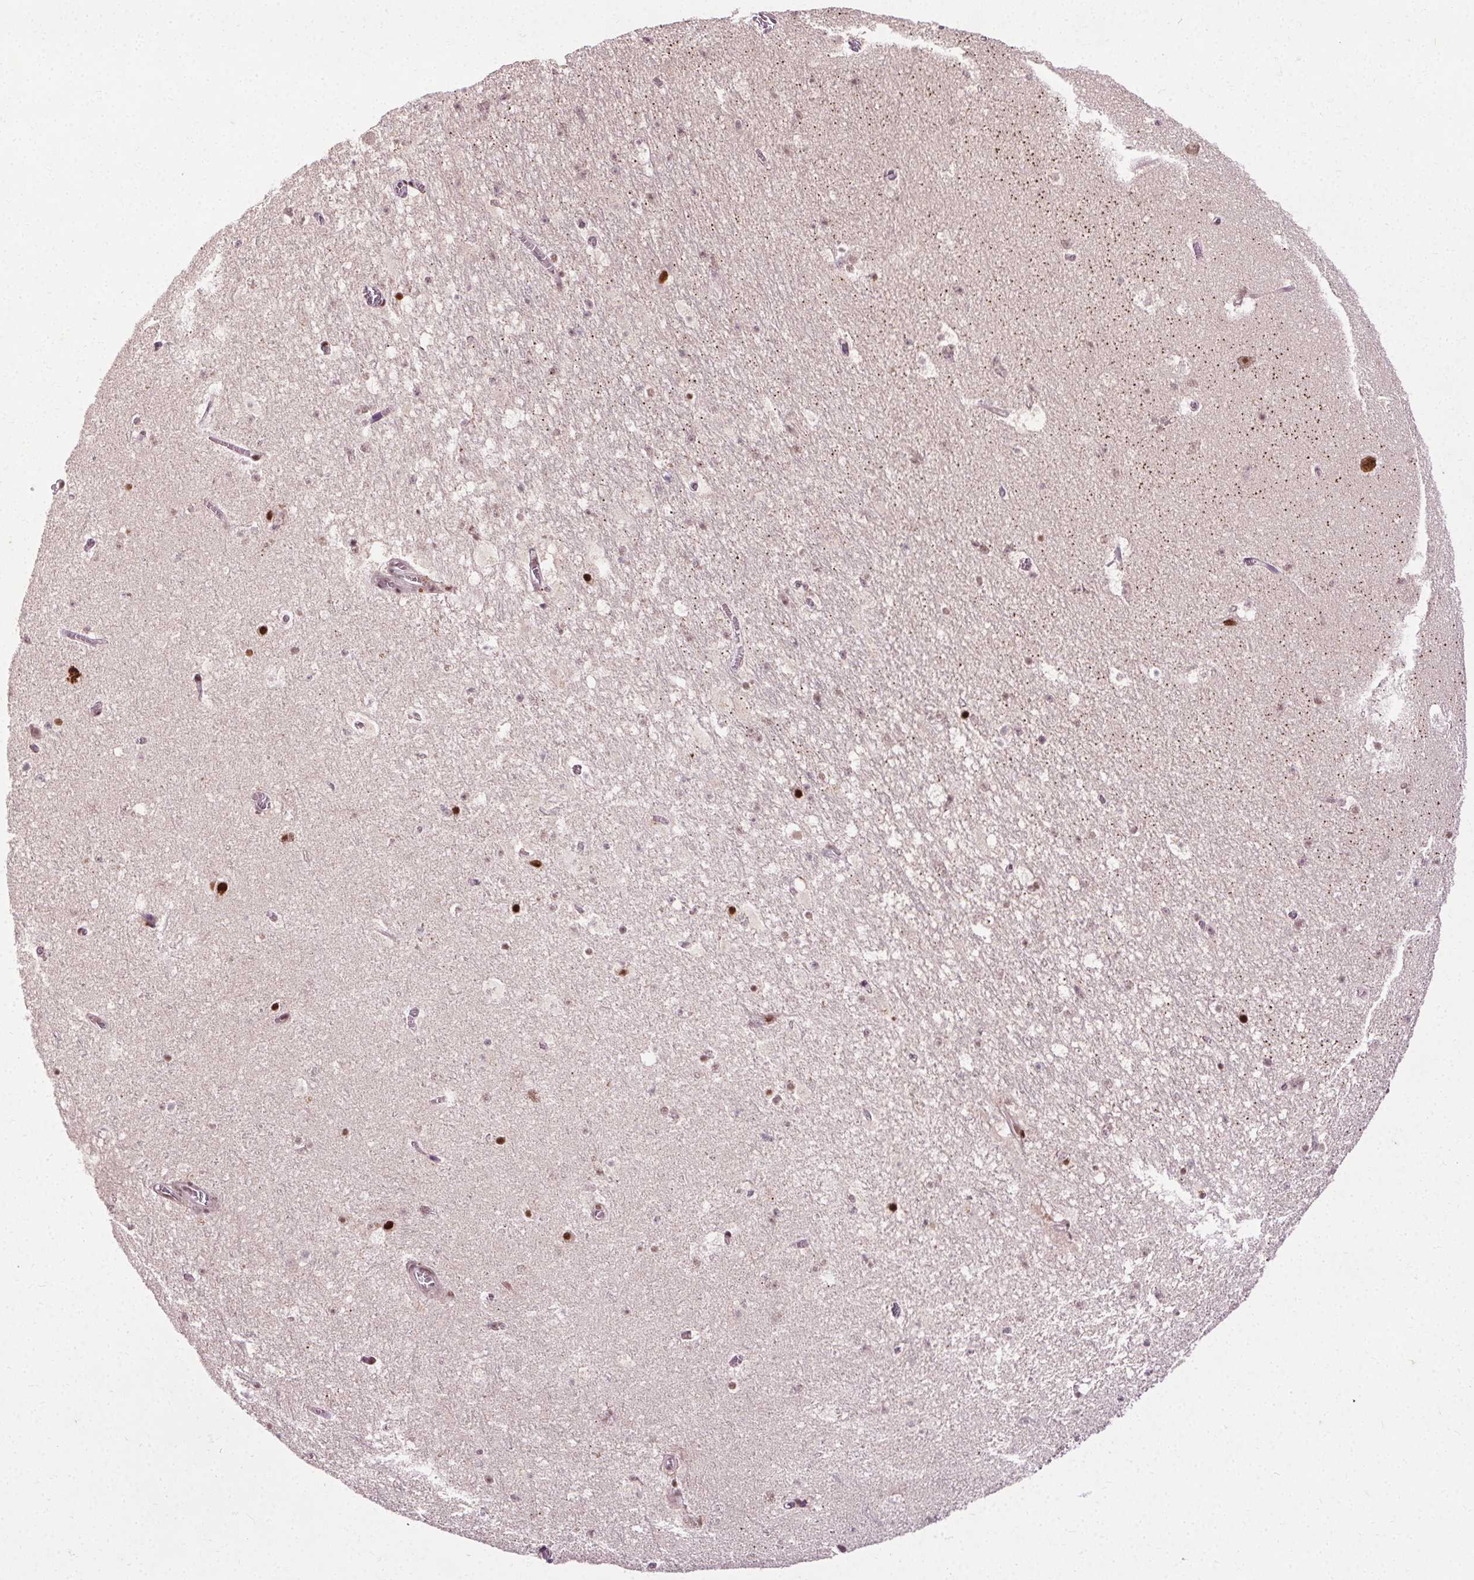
{"staining": {"intensity": "strong", "quantity": "<25%", "location": "nuclear"}, "tissue": "hippocampus", "cell_type": "Glial cells", "image_type": "normal", "snomed": [{"axis": "morphology", "description": "Normal tissue, NOS"}, {"axis": "topography", "description": "Hippocampus"}], "caption": "Immunohistochemical staining of normal human hippocampus exhibits medium levels of strong nuclear positivity in approximately <25% of glial cells.", "gene": "MED6", "patient": {"sex": "female", "age": 42}}